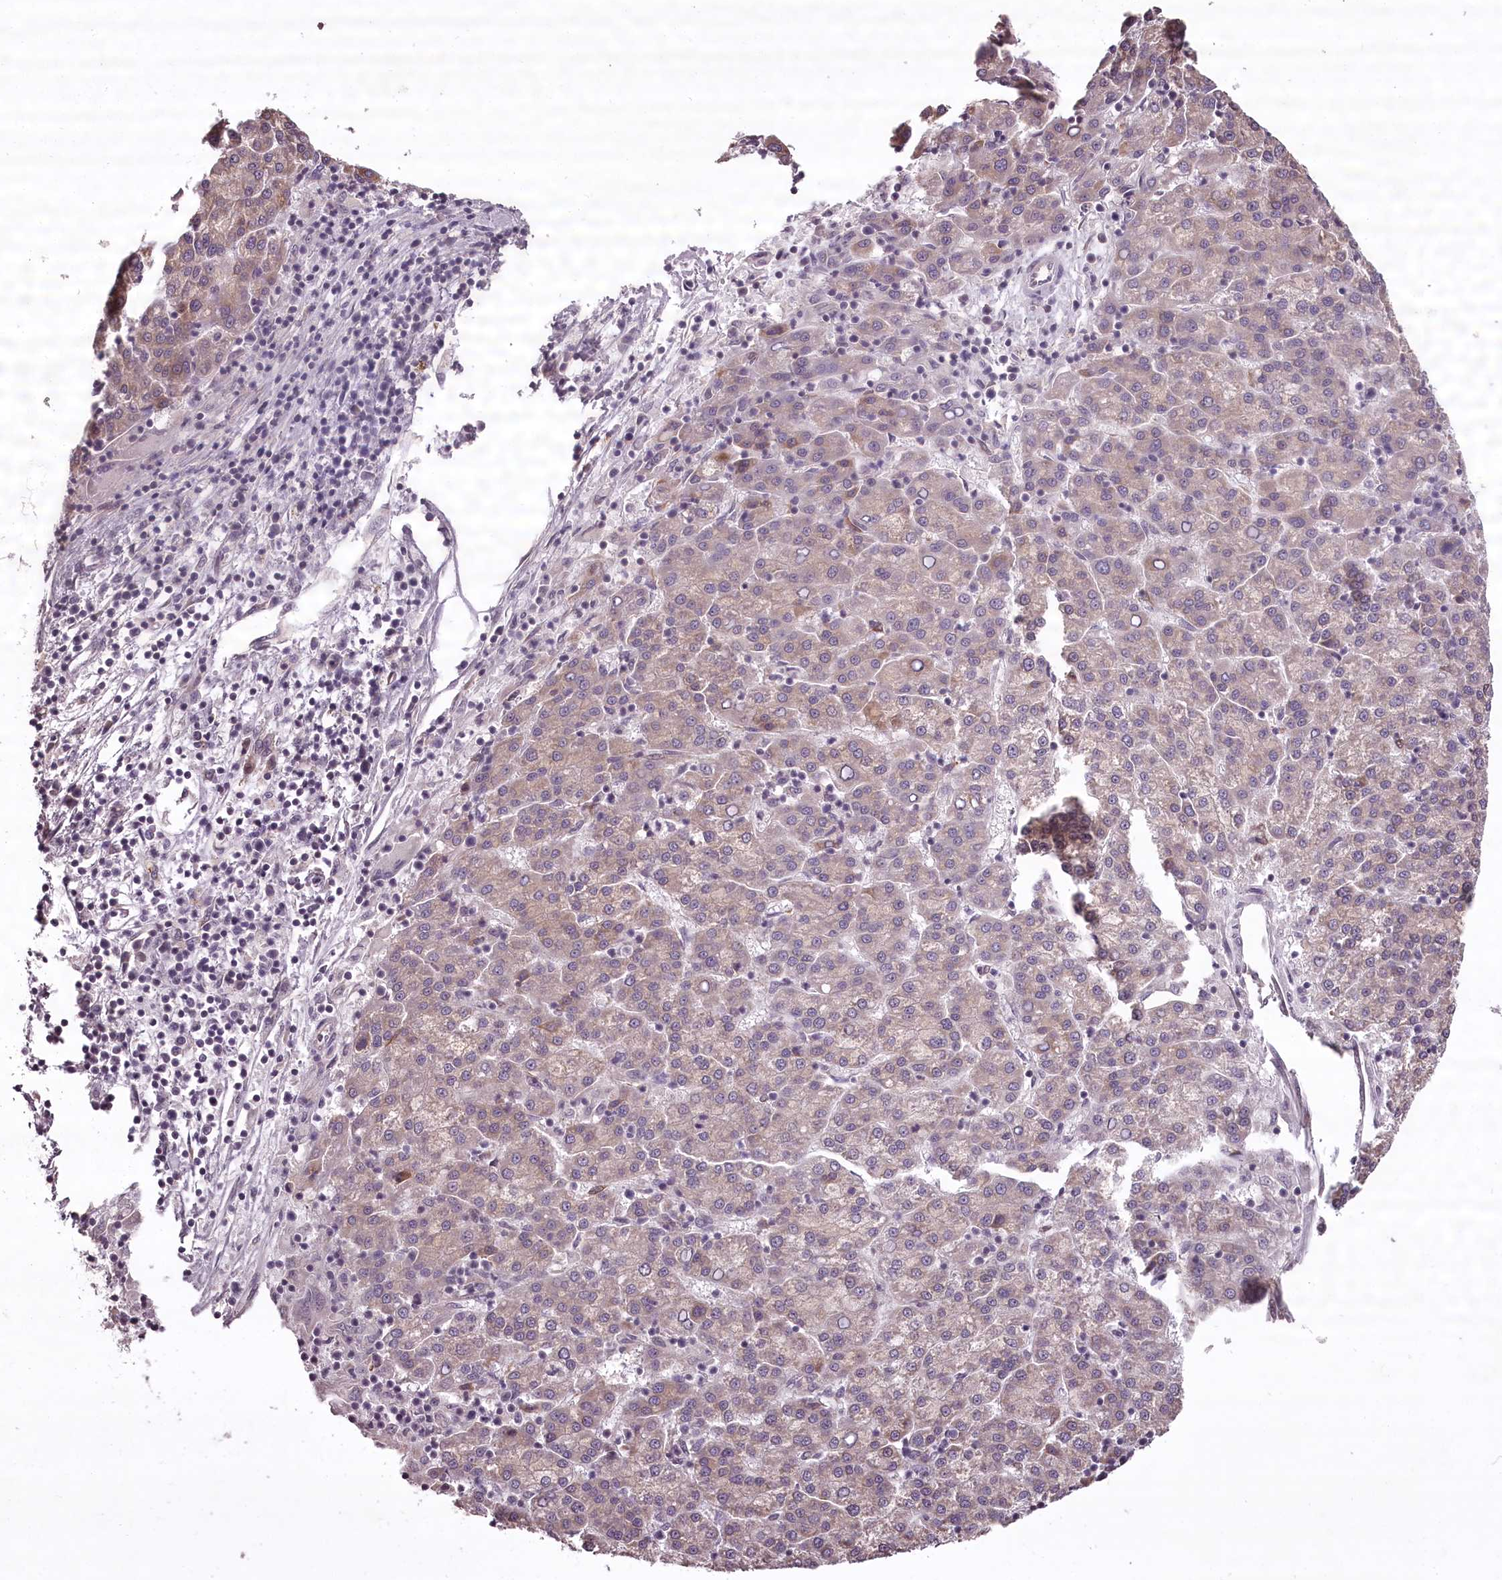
{"staining": {"intensity": "weak", "quantity": "<25%", "location": "cytoplasmic/membranous"}, "tissue": "liver cancer", "cell_type": "Tumor cells", "image_type": "cancer", "snomed": [{"axis": "morphology", "description": "Carcinoma, Hepatocellular, NOS"}, {"axis": "topography", "description": "Liver"}], "caption": "Liver cancer (hepatocellular carcinoma) stained for a protein using immunohistochemistry reveals no staining tumor cells.", "gene": "CCDC92", "patient": {"sex": "female", "age": 58}}